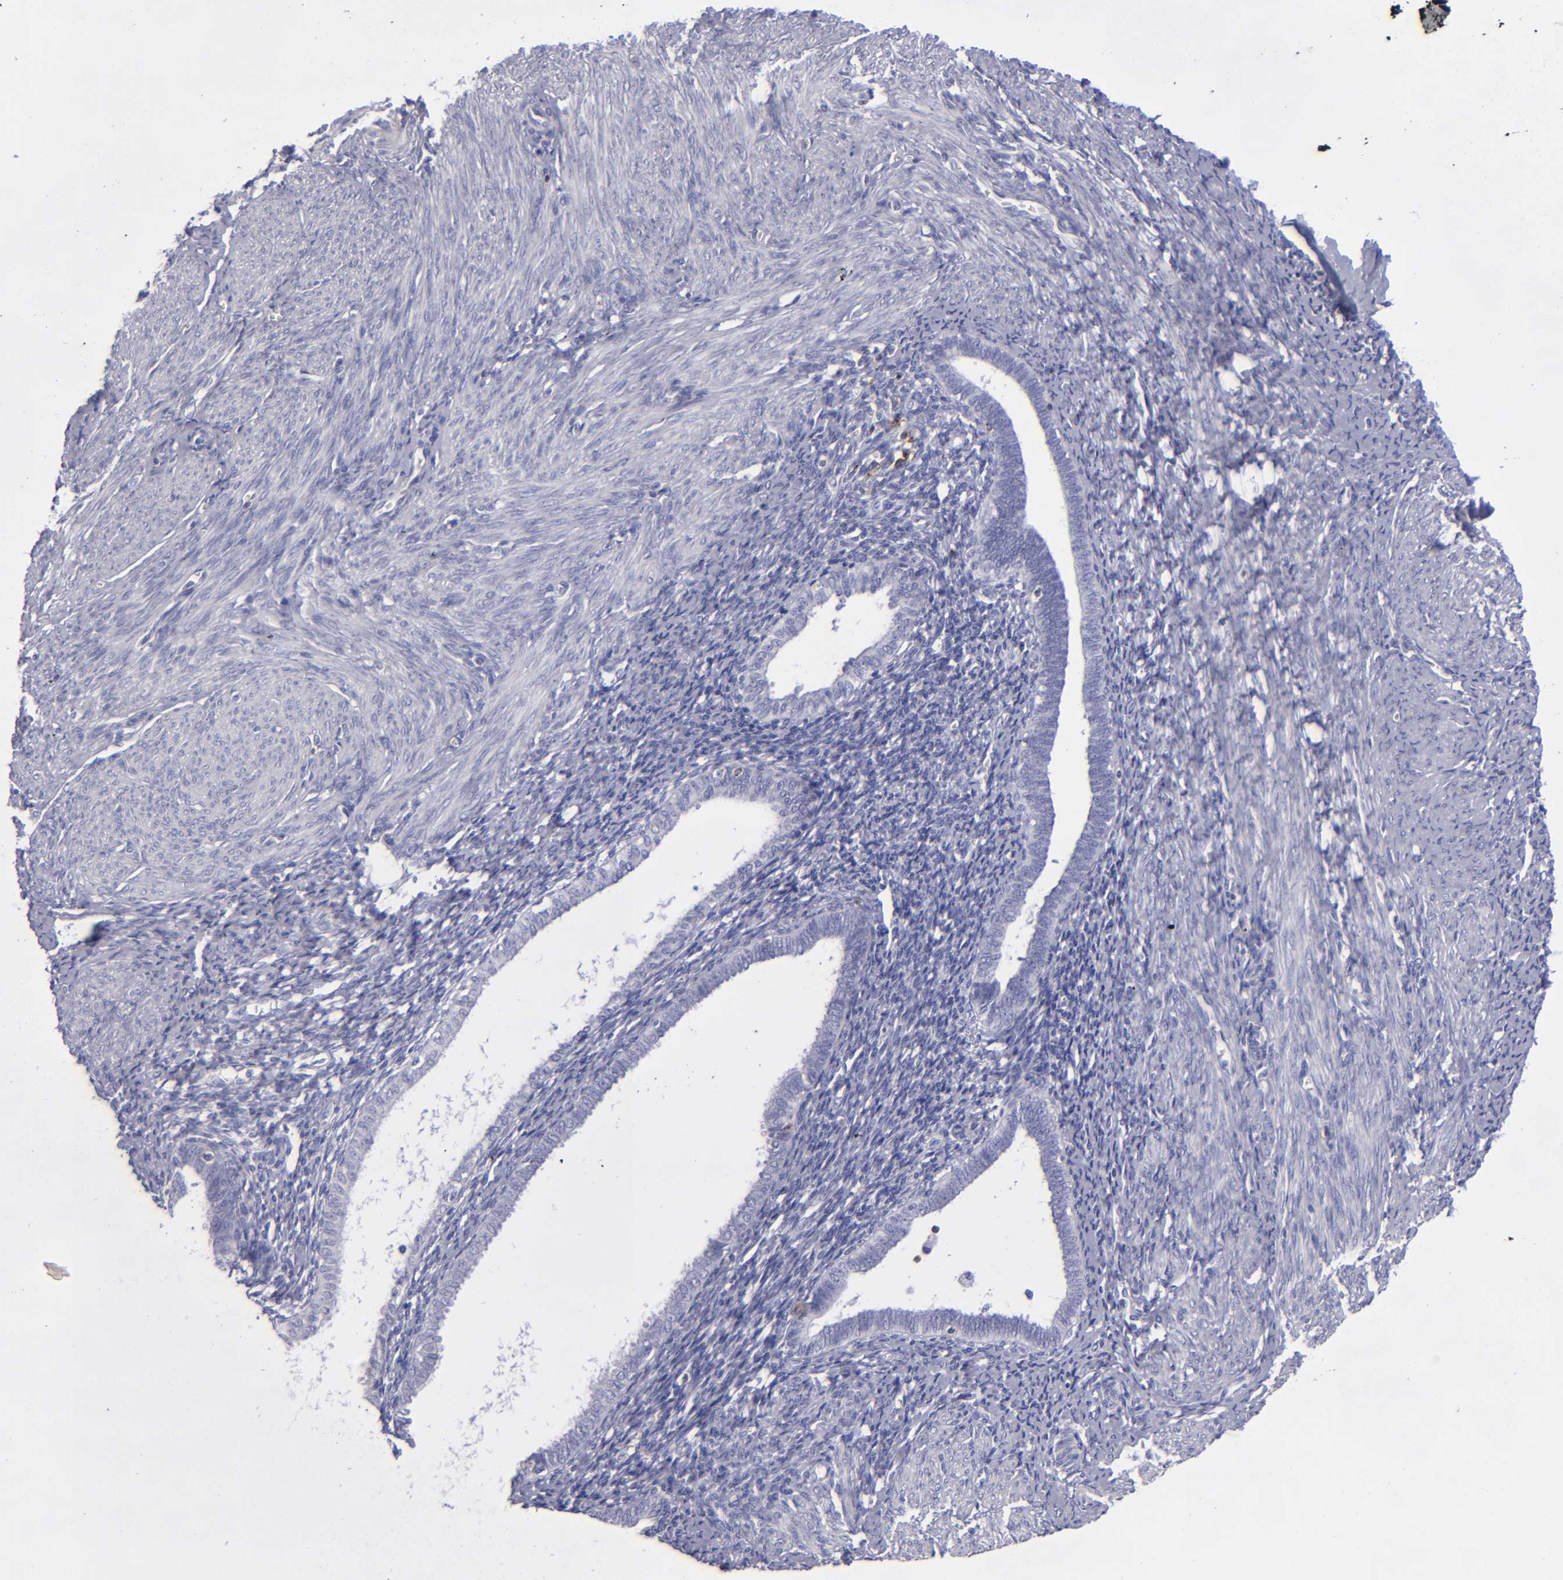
{"staining": {"intensity": "moderate", "quantity": "<25%", "location": "cytoplasmic/membranous"}, "tissue": "endometrium", "cell_type": "Cells in endometrial stroma", "image_type": "normal", "snomed": [{"axis": "morphology", "description": "Normal tissue, NOS"}, {"axis": "topography", "description": "Smooth muscle"}, {"axis": "topography", "description": "Endometrium"}], "caption": "IHC photomicrograph of benign endometrium: human endometrium stained using immunohistochemistry exhibits low levels of moderate protein expression localized specifically in the cytoplasmic/membranous of cells in endometrial stroma, appearing as a cytoplasmic/membranous brown color.", "gene": "CD2", "patient": {"sex": "female", "age": 57}}